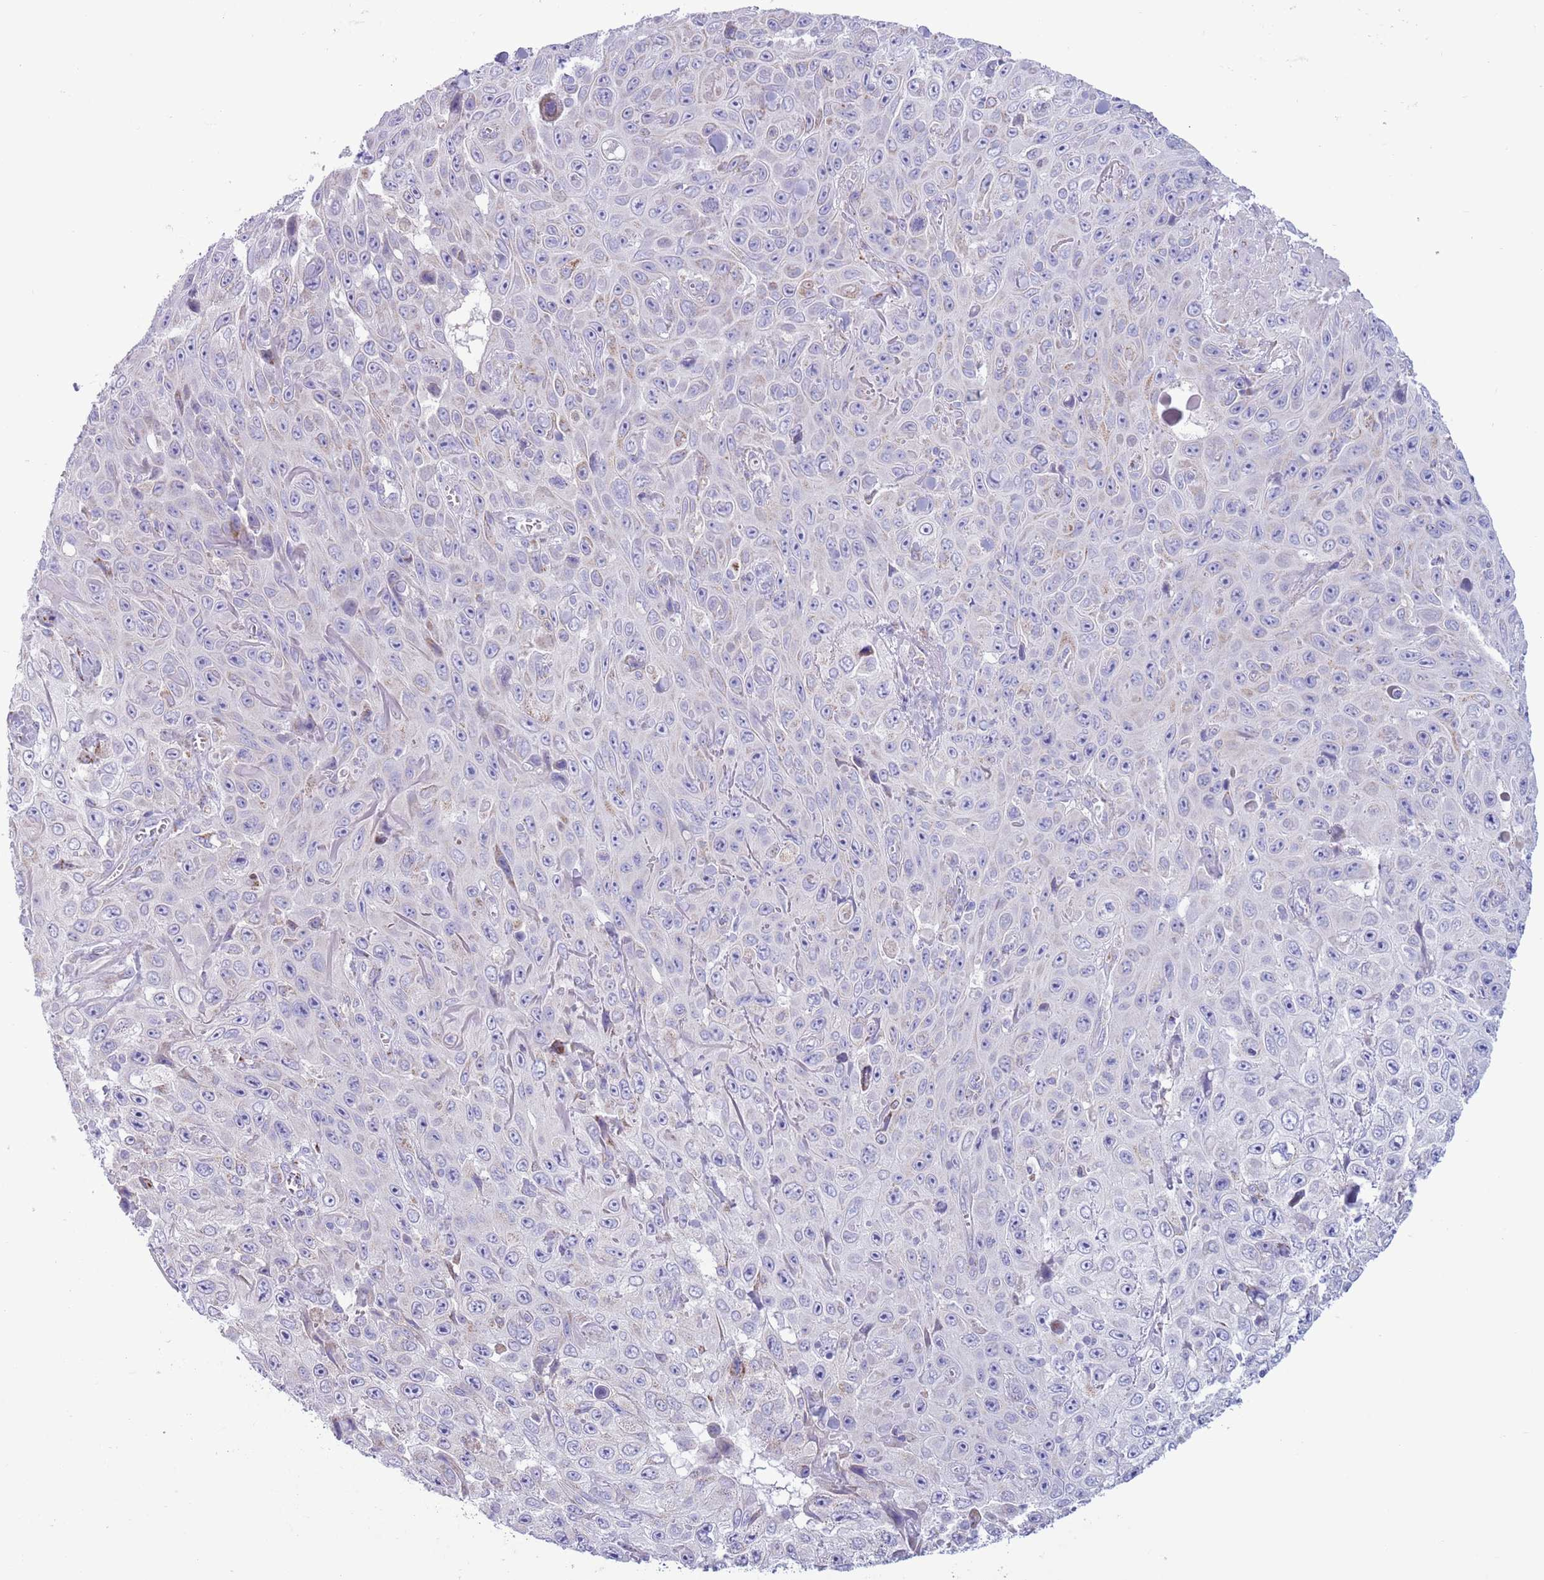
{"staining": {"intensity": "negative", "quantity": "none", "location": "none"}, "tissue": "skin cancer", "cell_type": "Tumor cells", "image_type": "cancer", "snomed": [{"axis": "morphology", "description": "Squamous cell carcinoma, NOS"}, {"axis": "topography", "description": "Skin"}], "caption": "DAB (3,3'-diaminobenzidine) immunohistochemical staining of human skin squamous cell carcinoma demonstrates no significant expression in tumor cells.", "gene": "ATP6V1B1", "patient": {"sex": "male", "age": 82}}